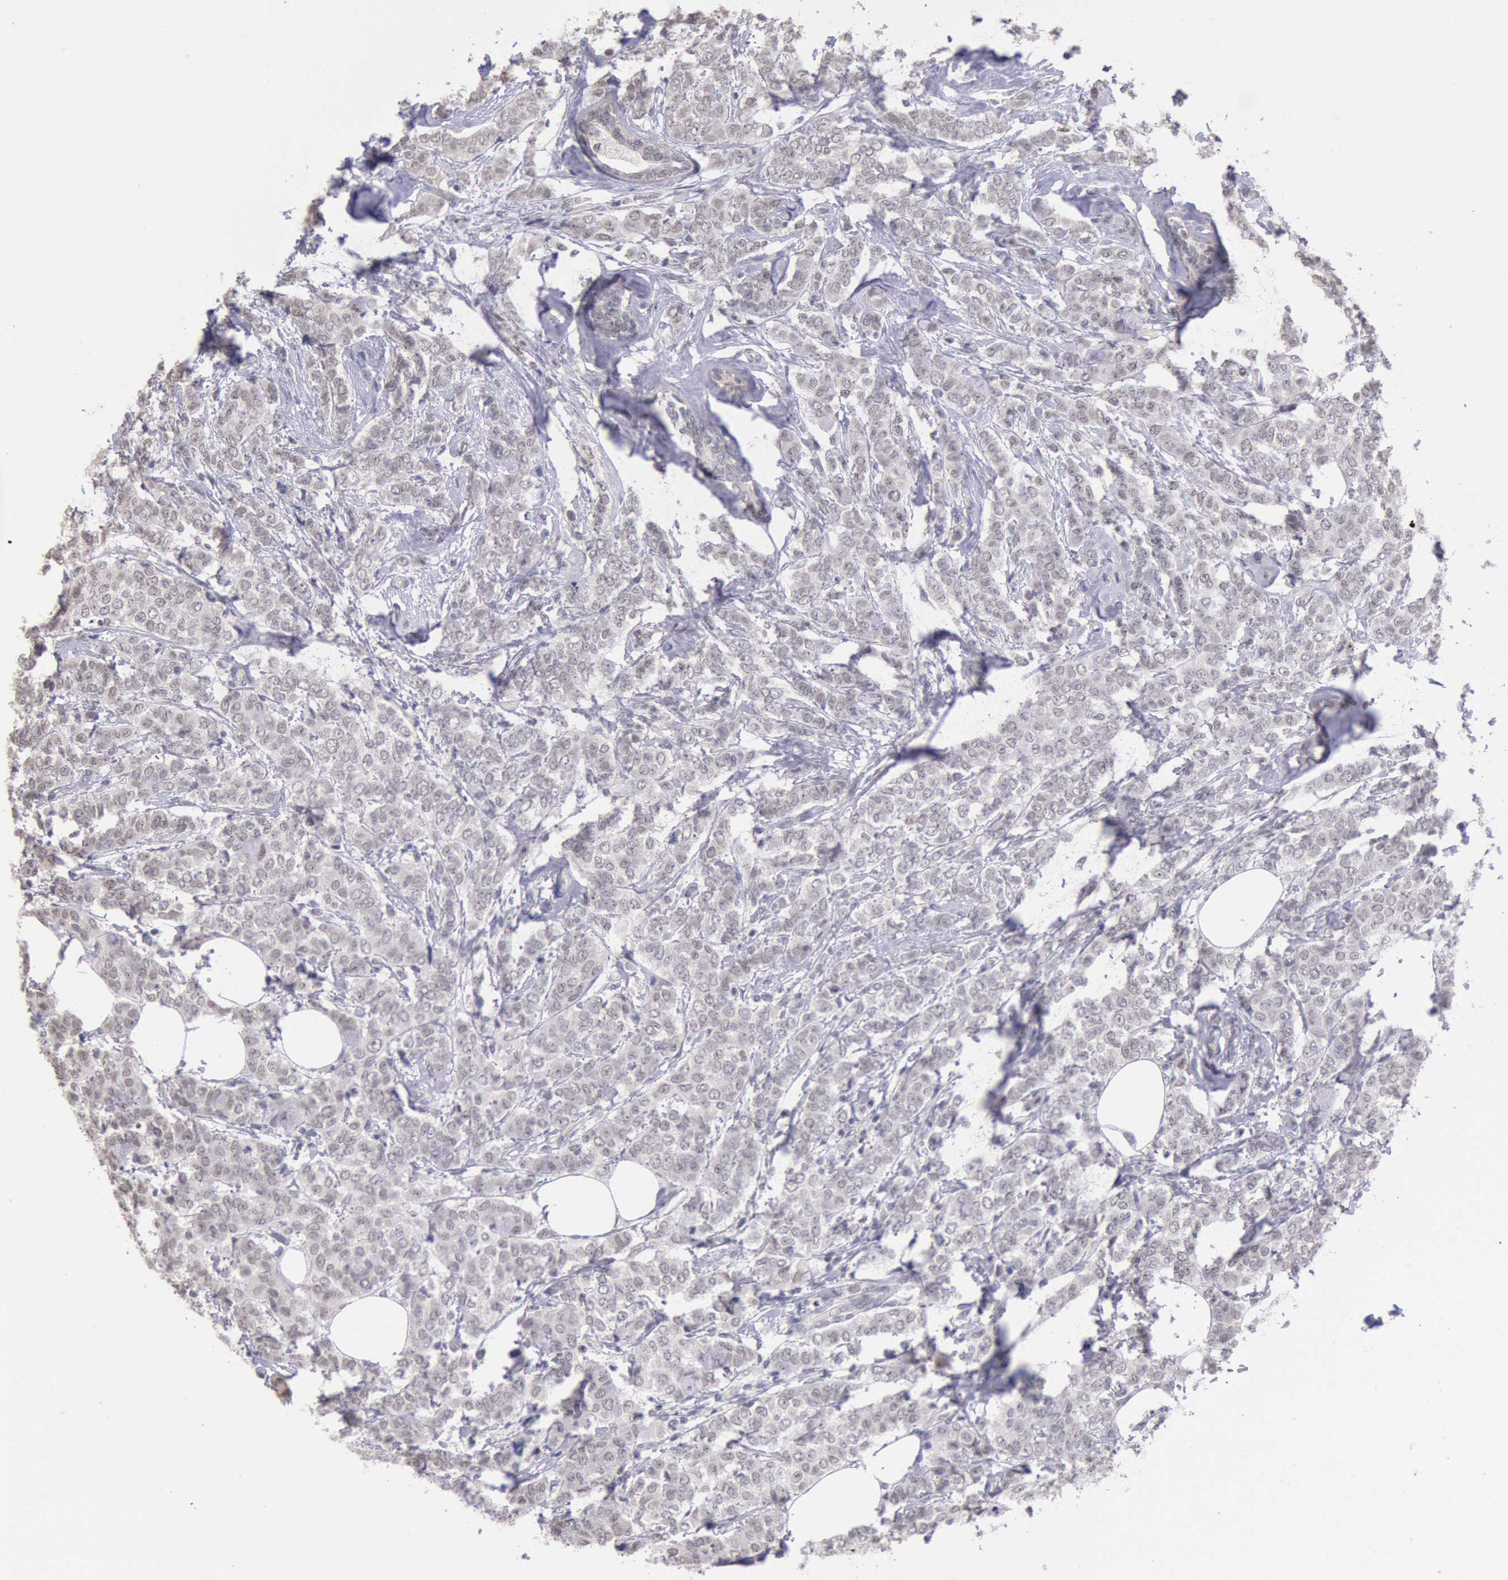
{"staining": {"intensity": "weak", "quantity": ">75%", "location": "cytoplasmic/membranous"}, "tissue": "breast cancer", "cell_type": "Tumor cells", "image_type": "cancer", "snomed": [{"axis": "morphology", "description": "Lobular carcinoma"}, {"axis": "topography", "description": "Breast"}], "caption": "The histopathology image shows staining of breast cancer (lobular carcinoma), revealing weak cytoplasmic/membranous protein expression (brown color) within tumor cells.", "gene": "MYH7", "patient": {"sex": "female", "age": 60}}